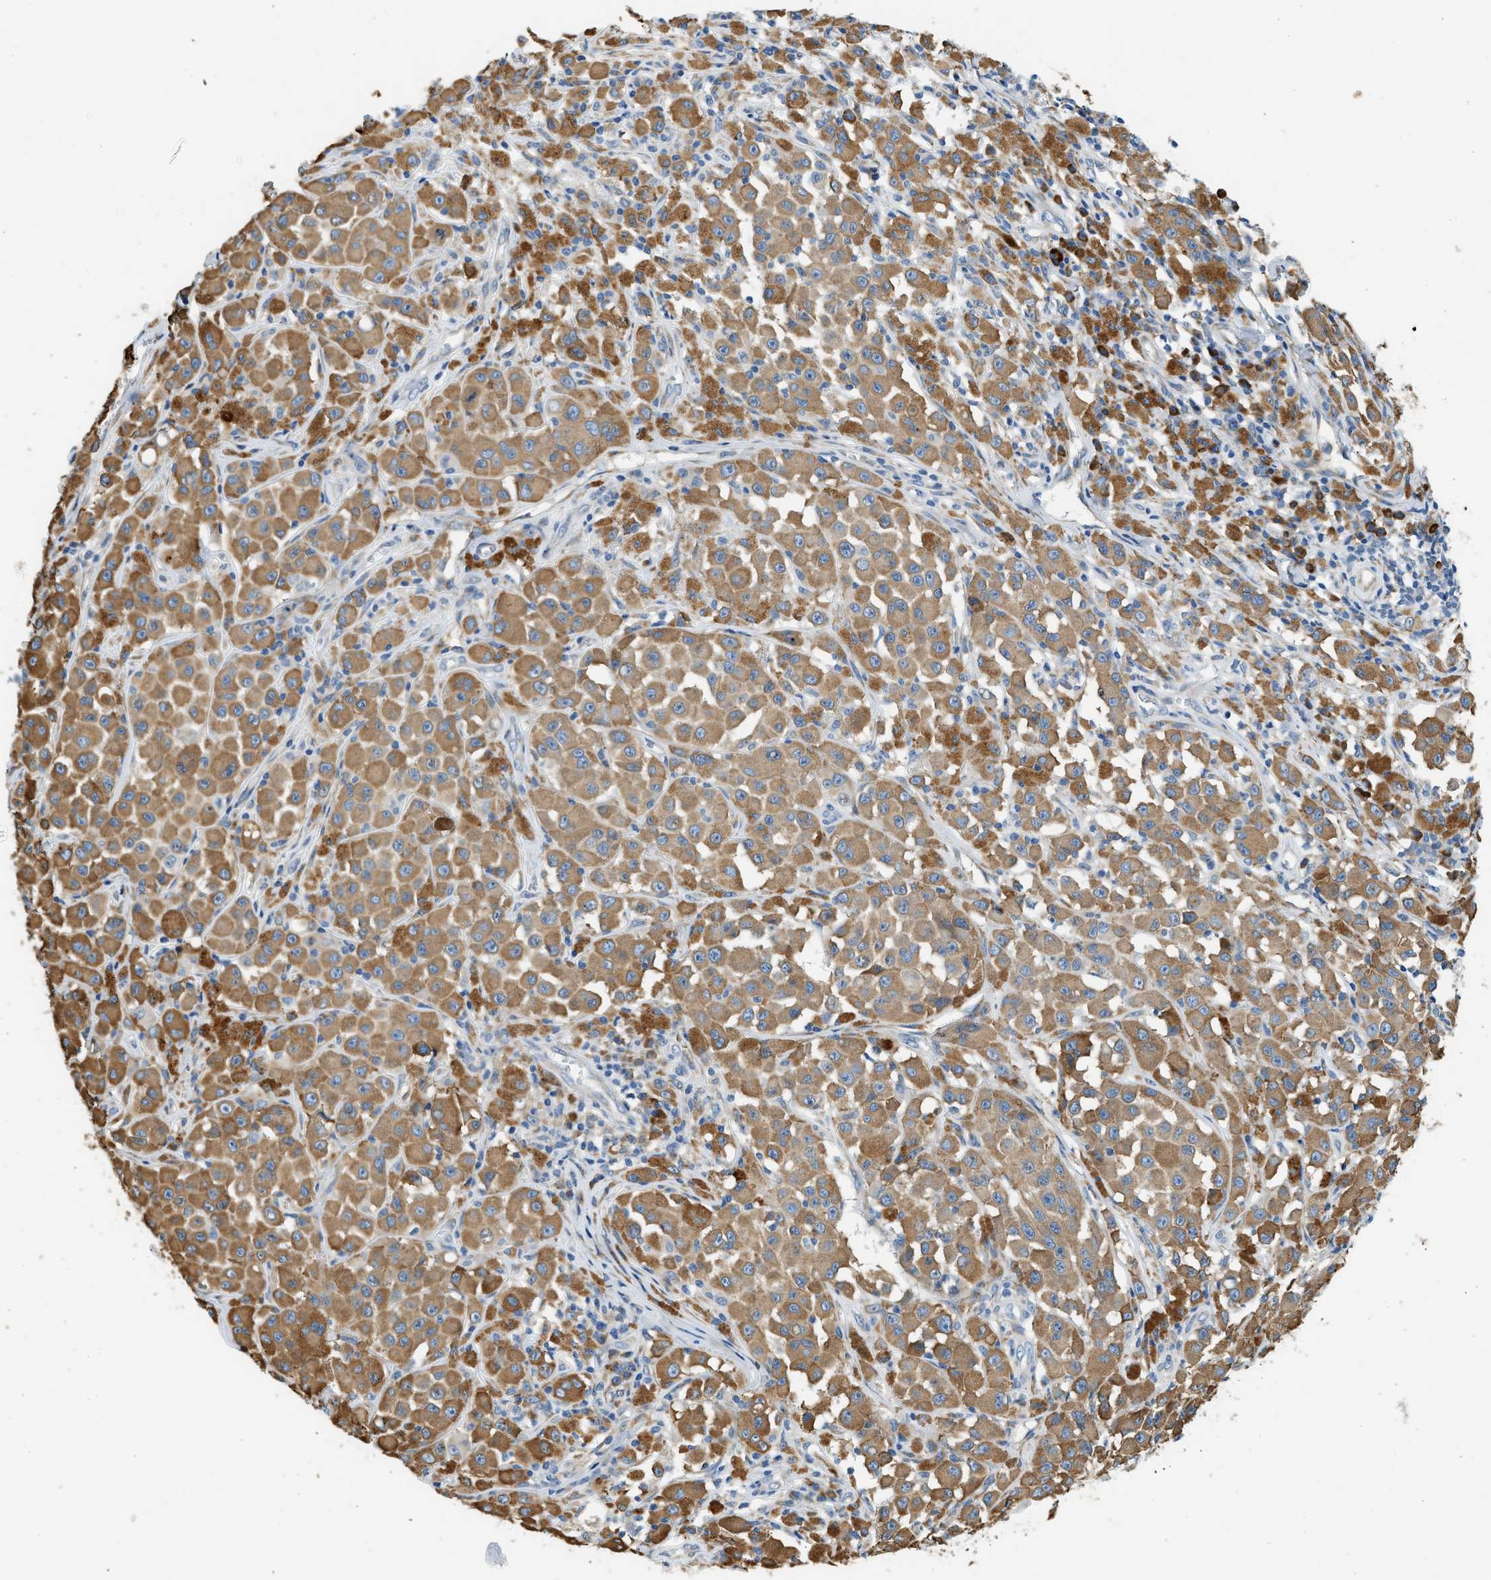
{"staining": {"intensity": "moderate", "quantity": ">75%", "location": "cytoplasmic/membranous"}, "tissue": "melanoma", "cell_type": "Tumor cells", "image_type": "cancer", "snomed": [{"axis": "morphology", "description": "Malignant melanoma, NOS"}, {"axis": "topography", "description": "Skin"}], "caption": "Protein staining of malignant melanoma tissue reveals moderate cytoplasmic/membranous expression in about >75% of tumor cells.", "gene": "CNTN6", "patient": {"sex": "male", "age": 84}}